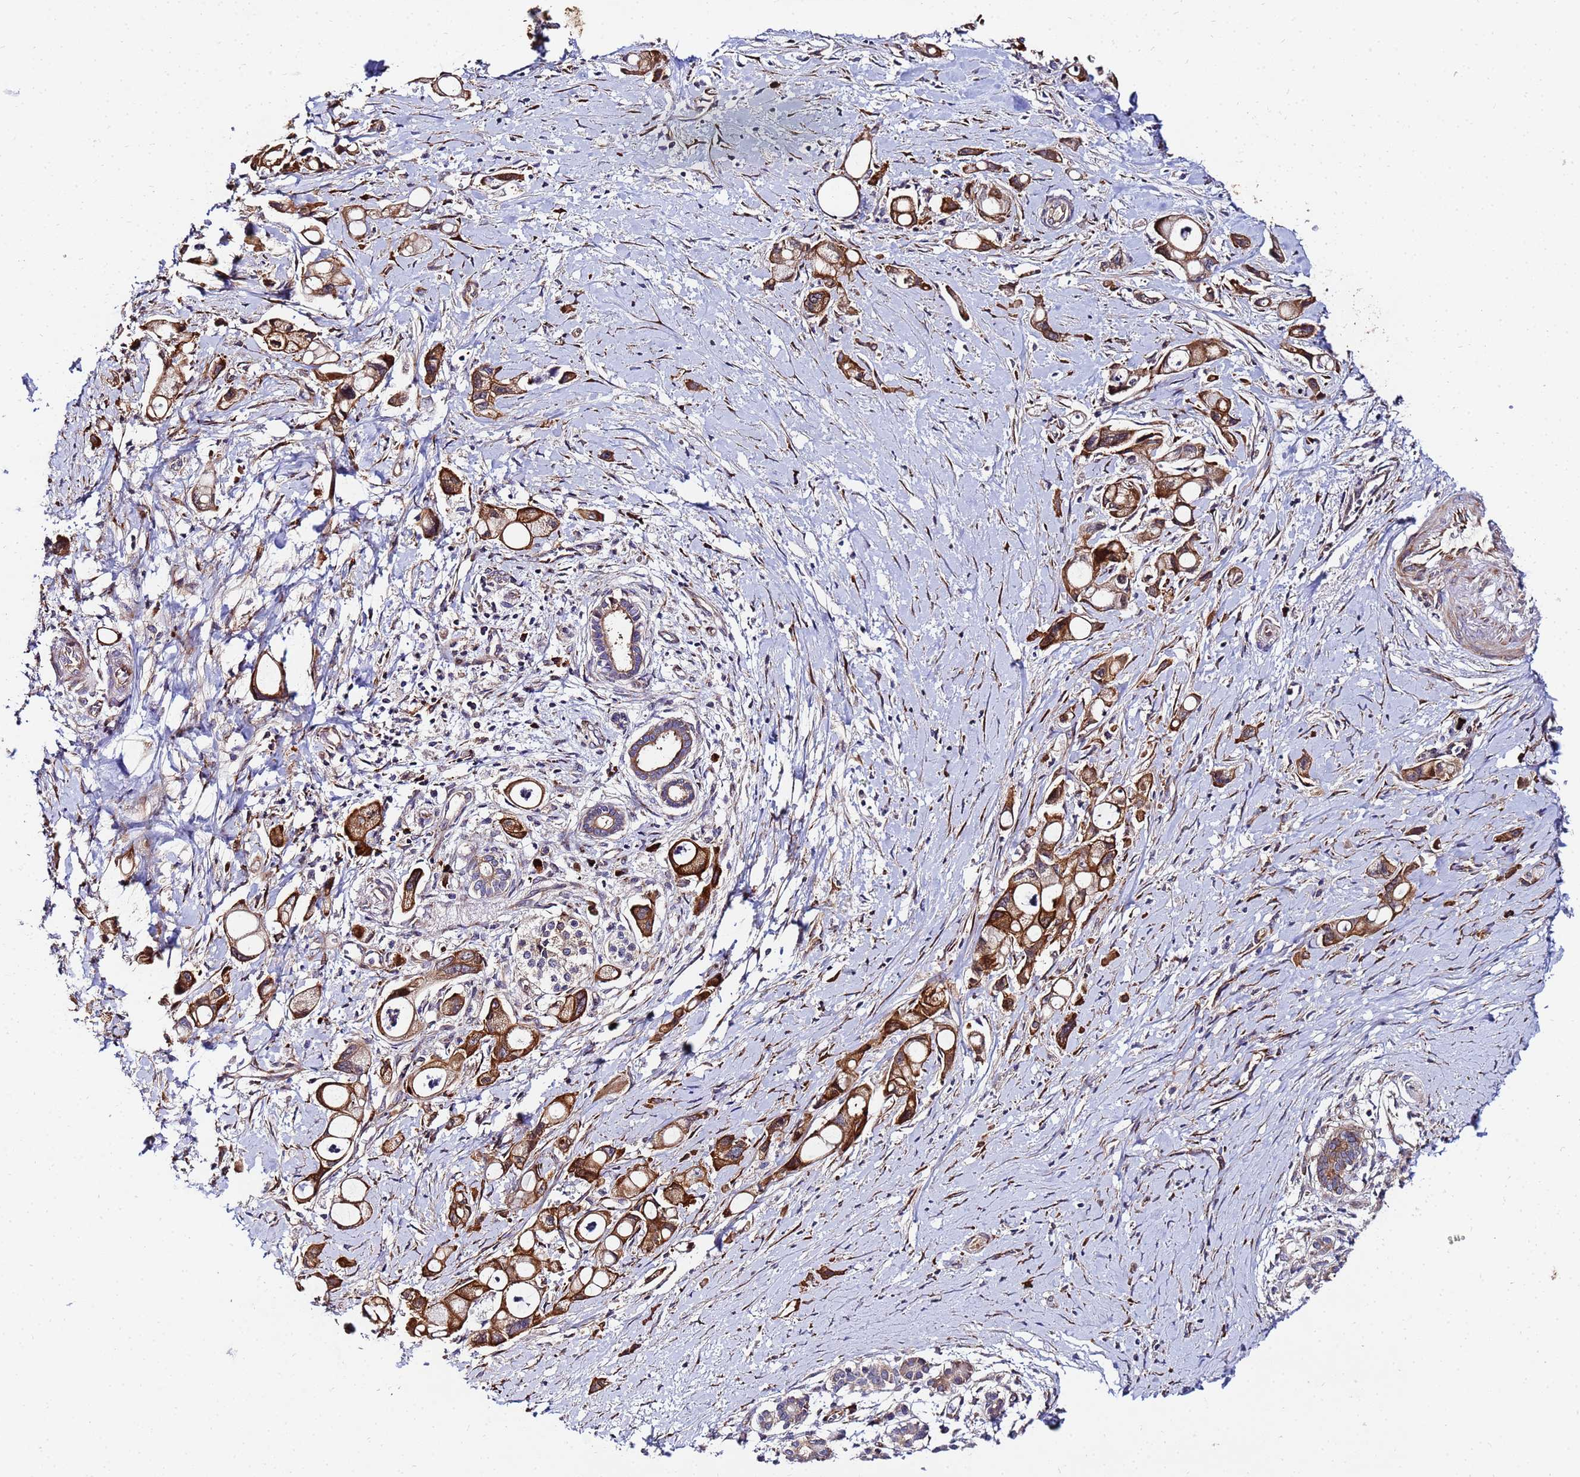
{"staining": {"intensity": "strong", "quantity": ">75%", "location": "cytoplasmic/membranous"}, "tissue": "pancreatic cancer", "cell_type": "Tumor cells", "image_type": "cancer", "snomed": [{"axis": "morphology", "description": "Adenocarcinoma, NOS"}, {"axis": "topography", "description": "Pancreas"}], "caption": "Immunohistochemical staining of adenocarcinoma (pancreatic) exhibits high levels of strong cytoplasmic/membranous staining in approximately >75% of tumor cells. (Stains: DAB in brown, nuclei in blue, Microscopy: brightfield microscopy at high magnification).", "gene": "POM121", "patient": {"sex": "male", "age": 68}}